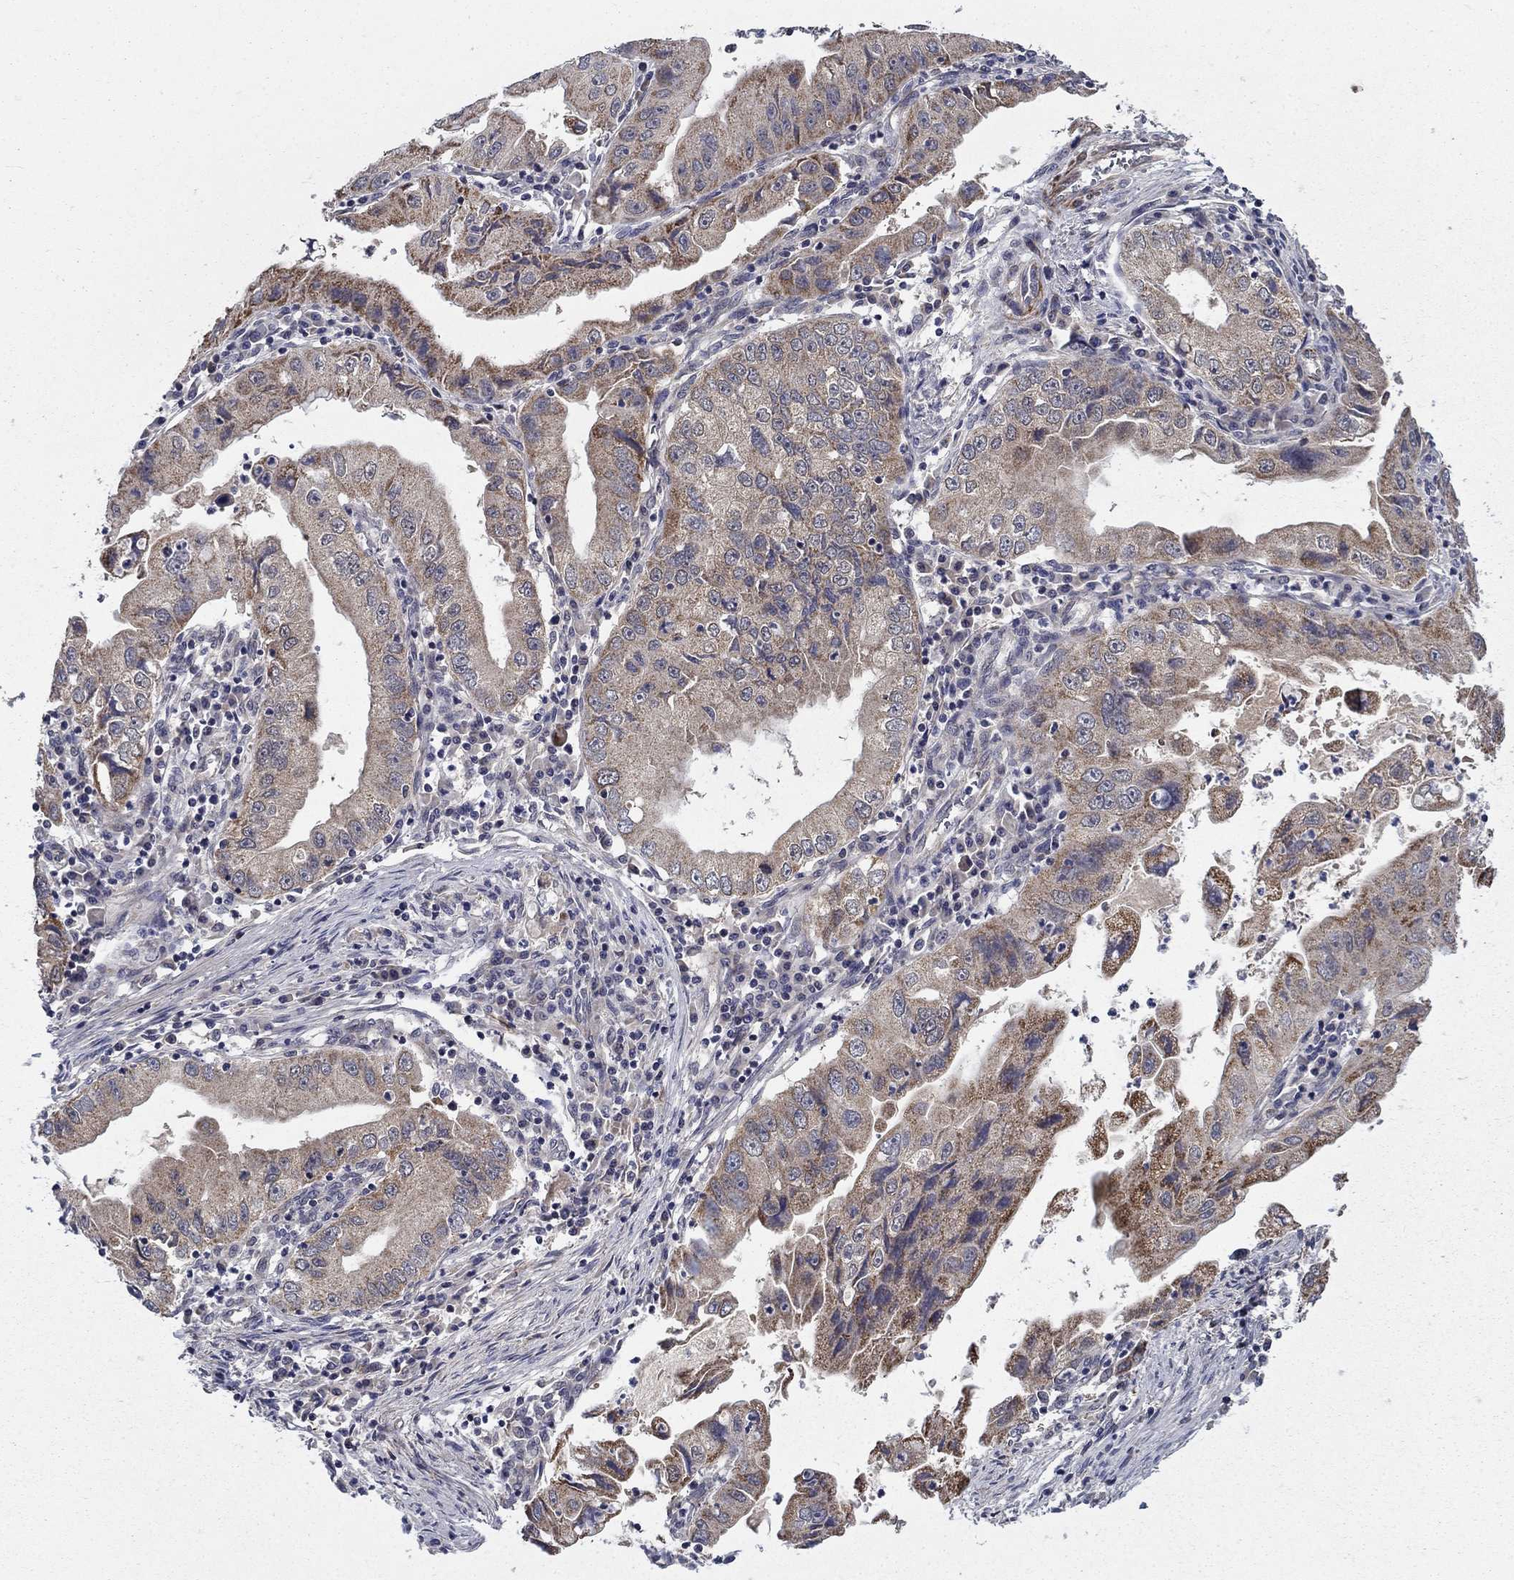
{"staining": {"intensity": "moderate", "quantity": "<25%", "location": "cytoplasmic/membranous"}, "tissue": "stomach cancer", "cell_type": "Tumor cells", "image_type": "cancer", "snomed": [{"axis": "morphology", "description": "Adenocarcinoma, NOS"}, {"axis": "topography", "description": "Stomach"}], "caption": "Immunohistochemistry (IHC) histopathology image of stomach cancer (adenocarcinoma) stained for a protein (brown), which displays low levels of moderate cytoplasmic/membranous staining in approximately <25% of tumor cells.", "gene": "LACTB2", "patient": {"sex": "male", "age": 76}}